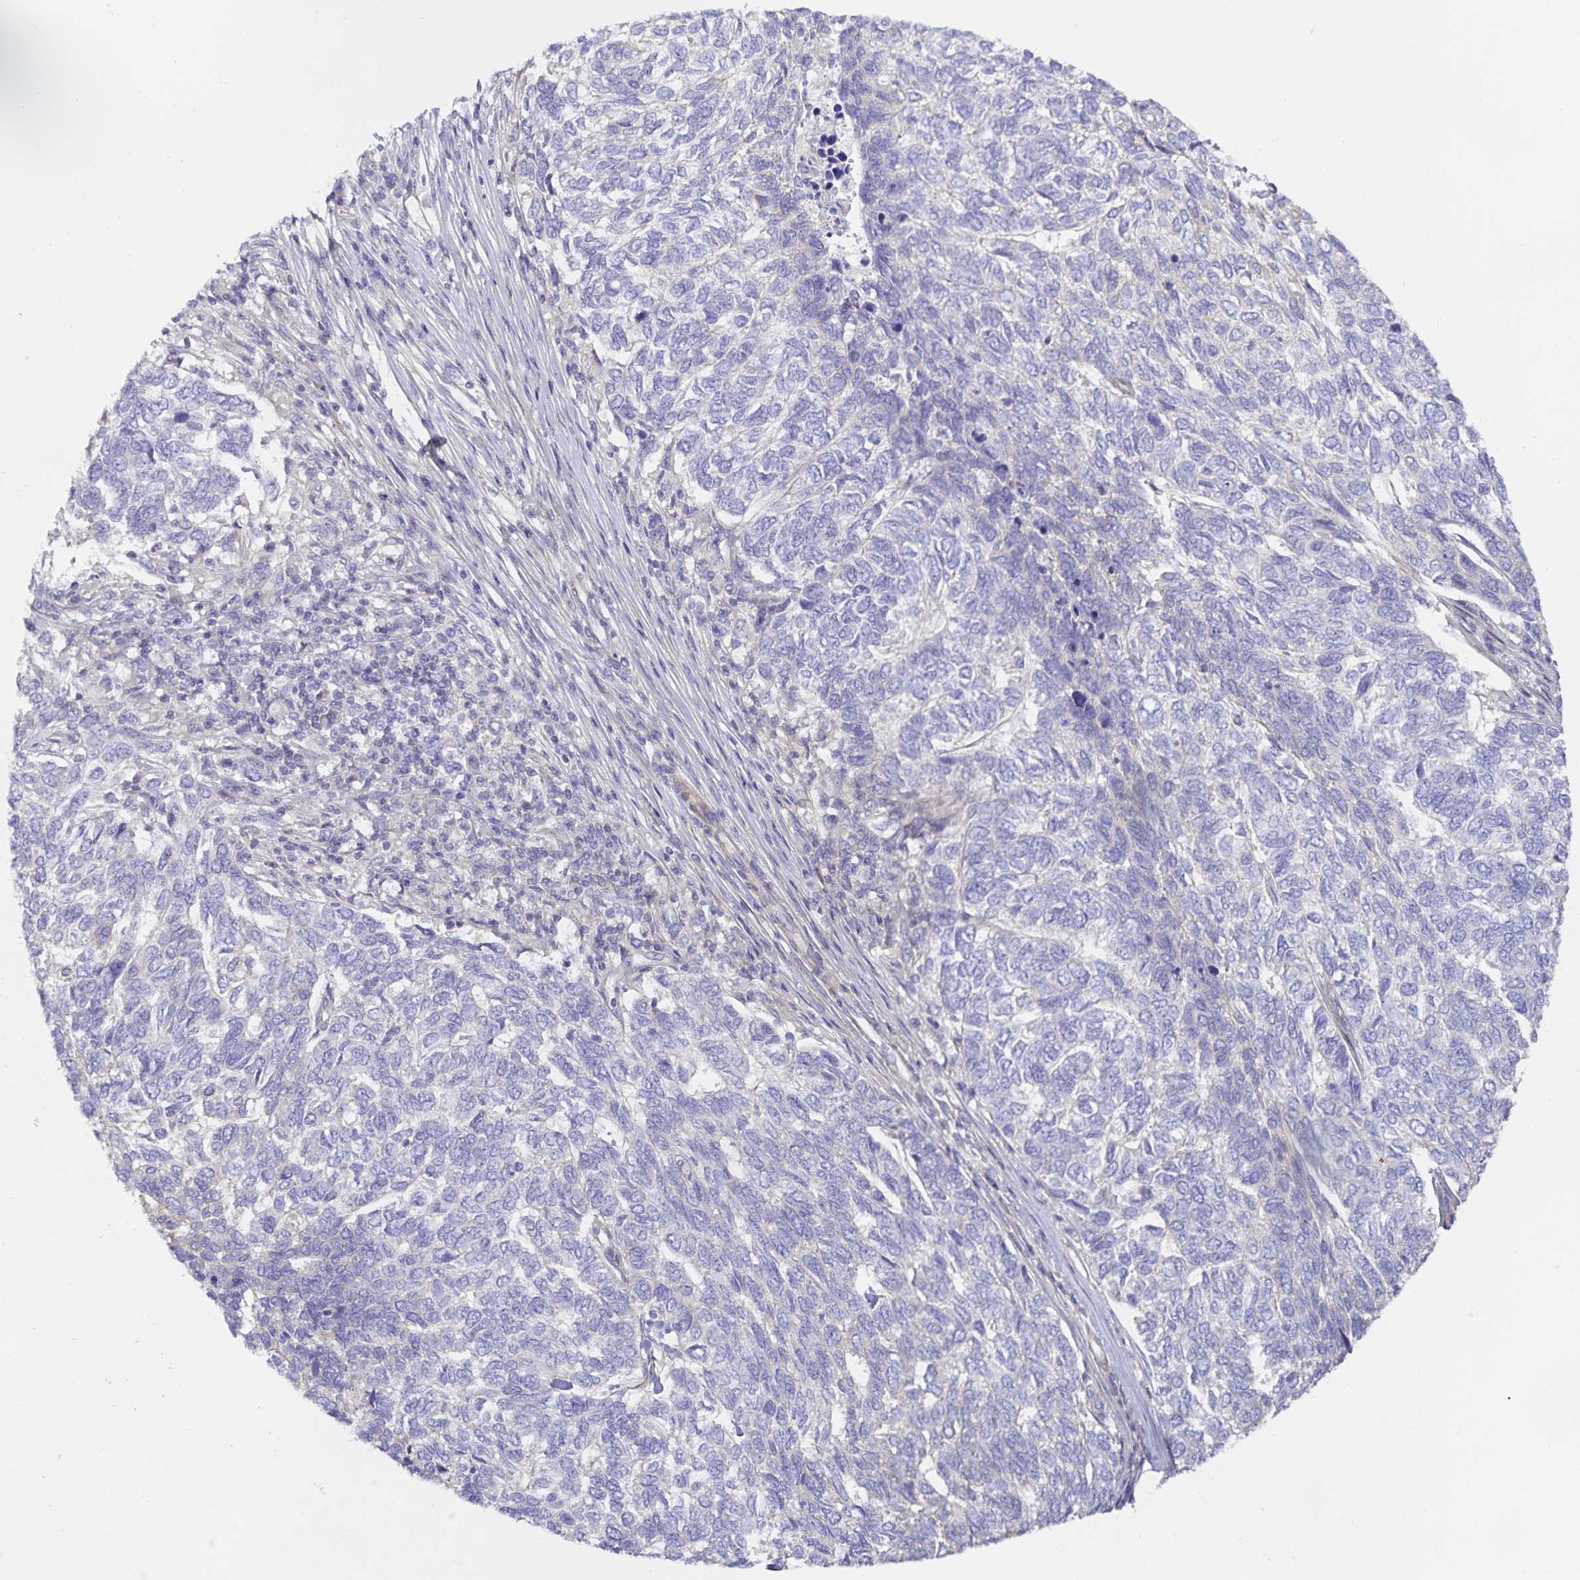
{"staining": {"intensity": "negative", "quantity": "none", "location": "none"}, "tissue": "skin cancer", "cell_type": "Tumor cells", "image_type": "cancer", "snomed": [{"axis": "morphology", "description": "Basal cell carcinoma"}, {"axis": "topography", "description": "Skin"}], "caption": "Immunohistochemistry photomicrograph of neoplastic tissue: skin cancer stained with DAB (3,3'-diaminobenzidine) shows no significant protein positivity in tumor cells.", "gene": "METTL22", "patient": {"sex": "female", "age": 65}}